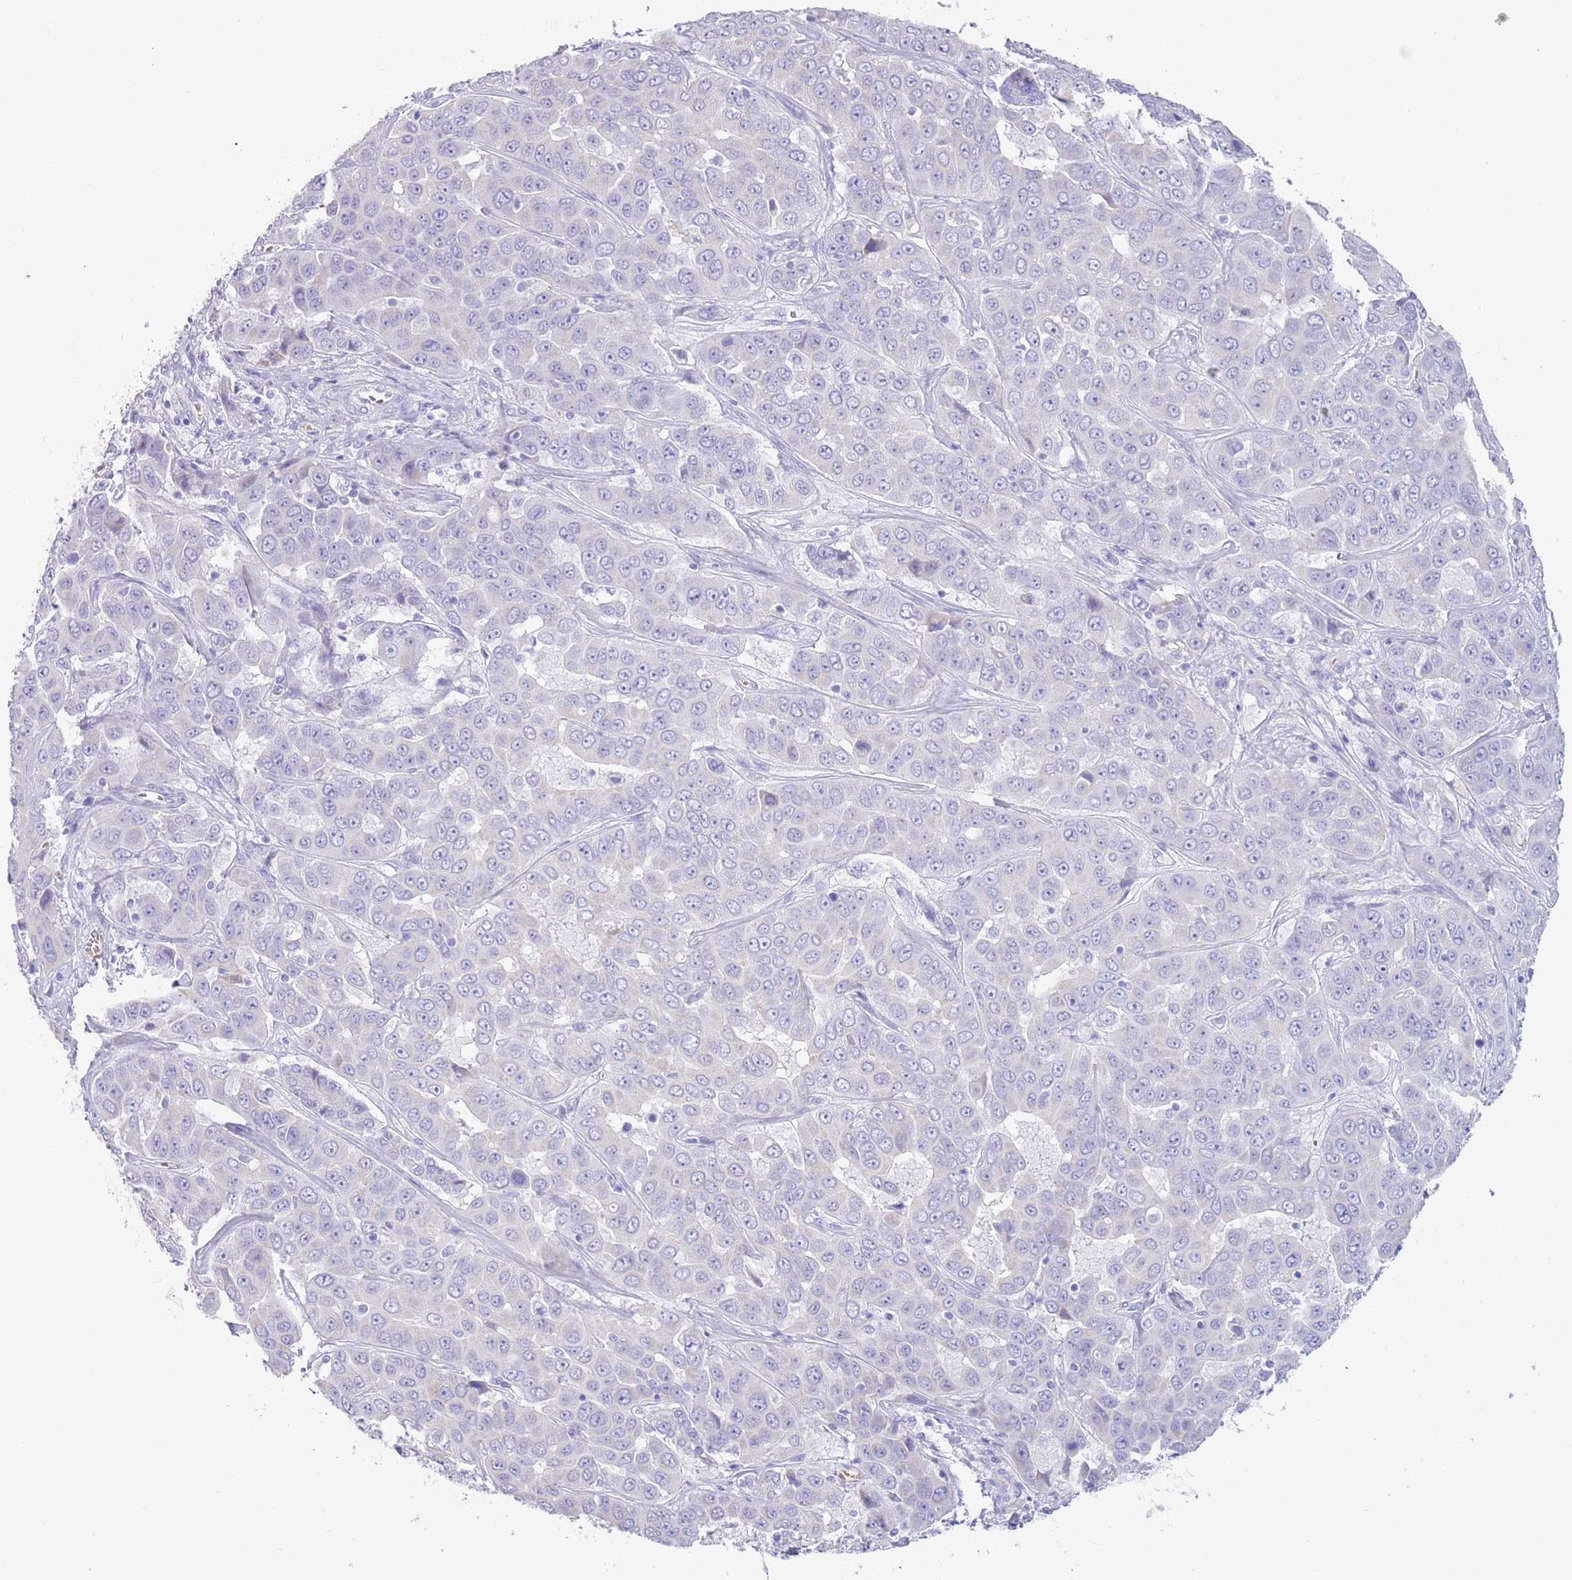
{"staining": {"intensity": "negative", "quantity": "none", "location": "none"}, "tissue": "liver cancer", "cell_type": "Tumor cells", "image_type": "cancer", "snomed": [{"axis": "morphology", "description": "Cholangiocarcinoma"}, {"axis": "topography", "description": "Liver"}], "caption": "Immunohistochemistry photomicrograph of liver cancer stained for a protein (brown), which shows no positivity in tumor cells.", "gene": "ACR", "patient": {"sex": "female", "age": 52}}